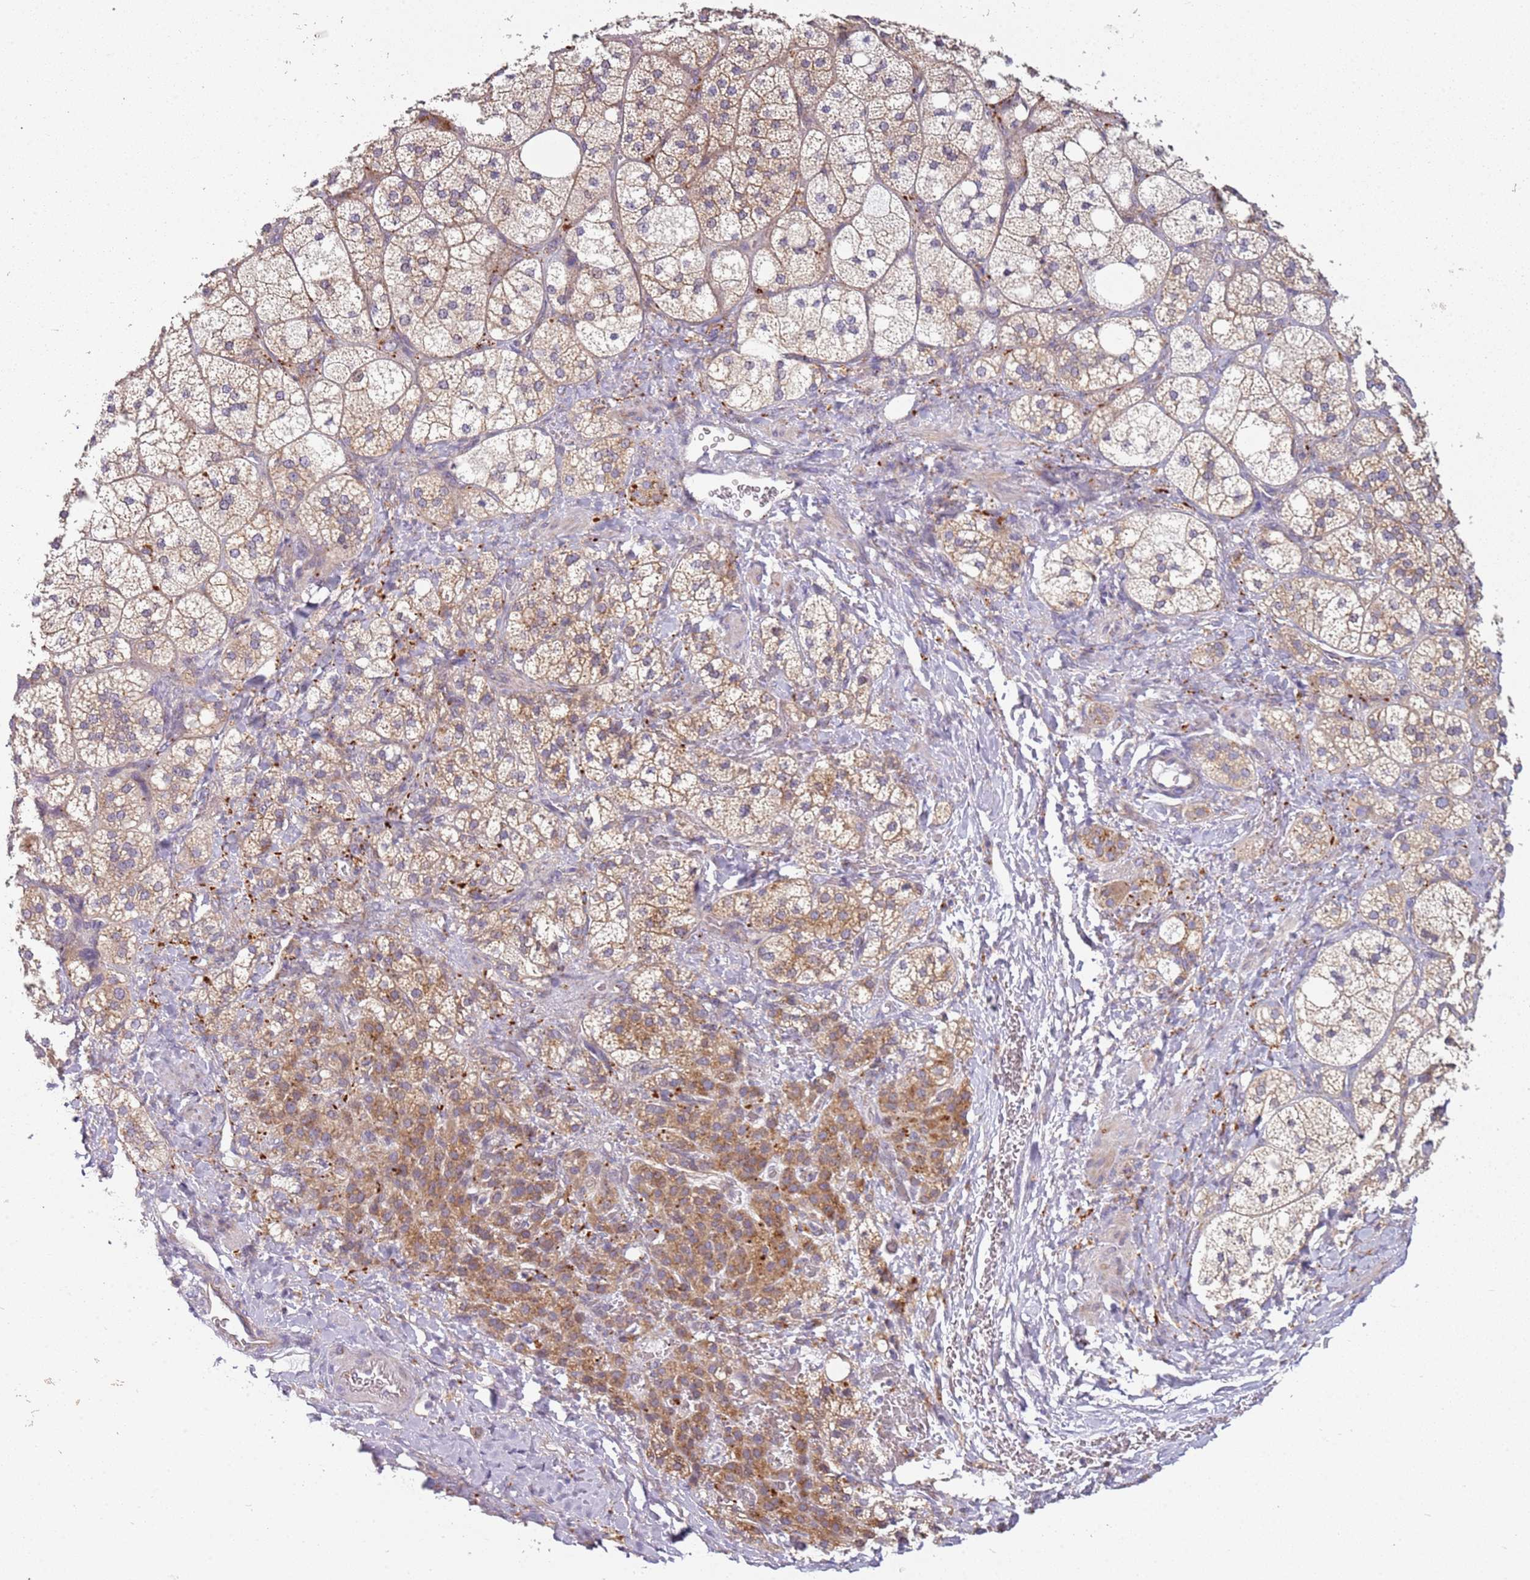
{"staining": {"intensity": "strong", "quantity": "<25%", "location": "cytoplasmic/membranous"}, "tissue": "adrenal gland", "cell_type": "Glandular cells", "image_type": "normal", "snomed": [{"axis": "morphology", "description": "Normal tissue, NOS"}, {"axis": "topography", "description": "Adrenal gland"}], "caption": "IHC of benign human adrenal gland reveals medium levels of strong cytoplasmic/membranous positivity in approximately <25% of glandular cells.", "gene": "RPS28", "patient": {"sex": "male", "age": 61}}